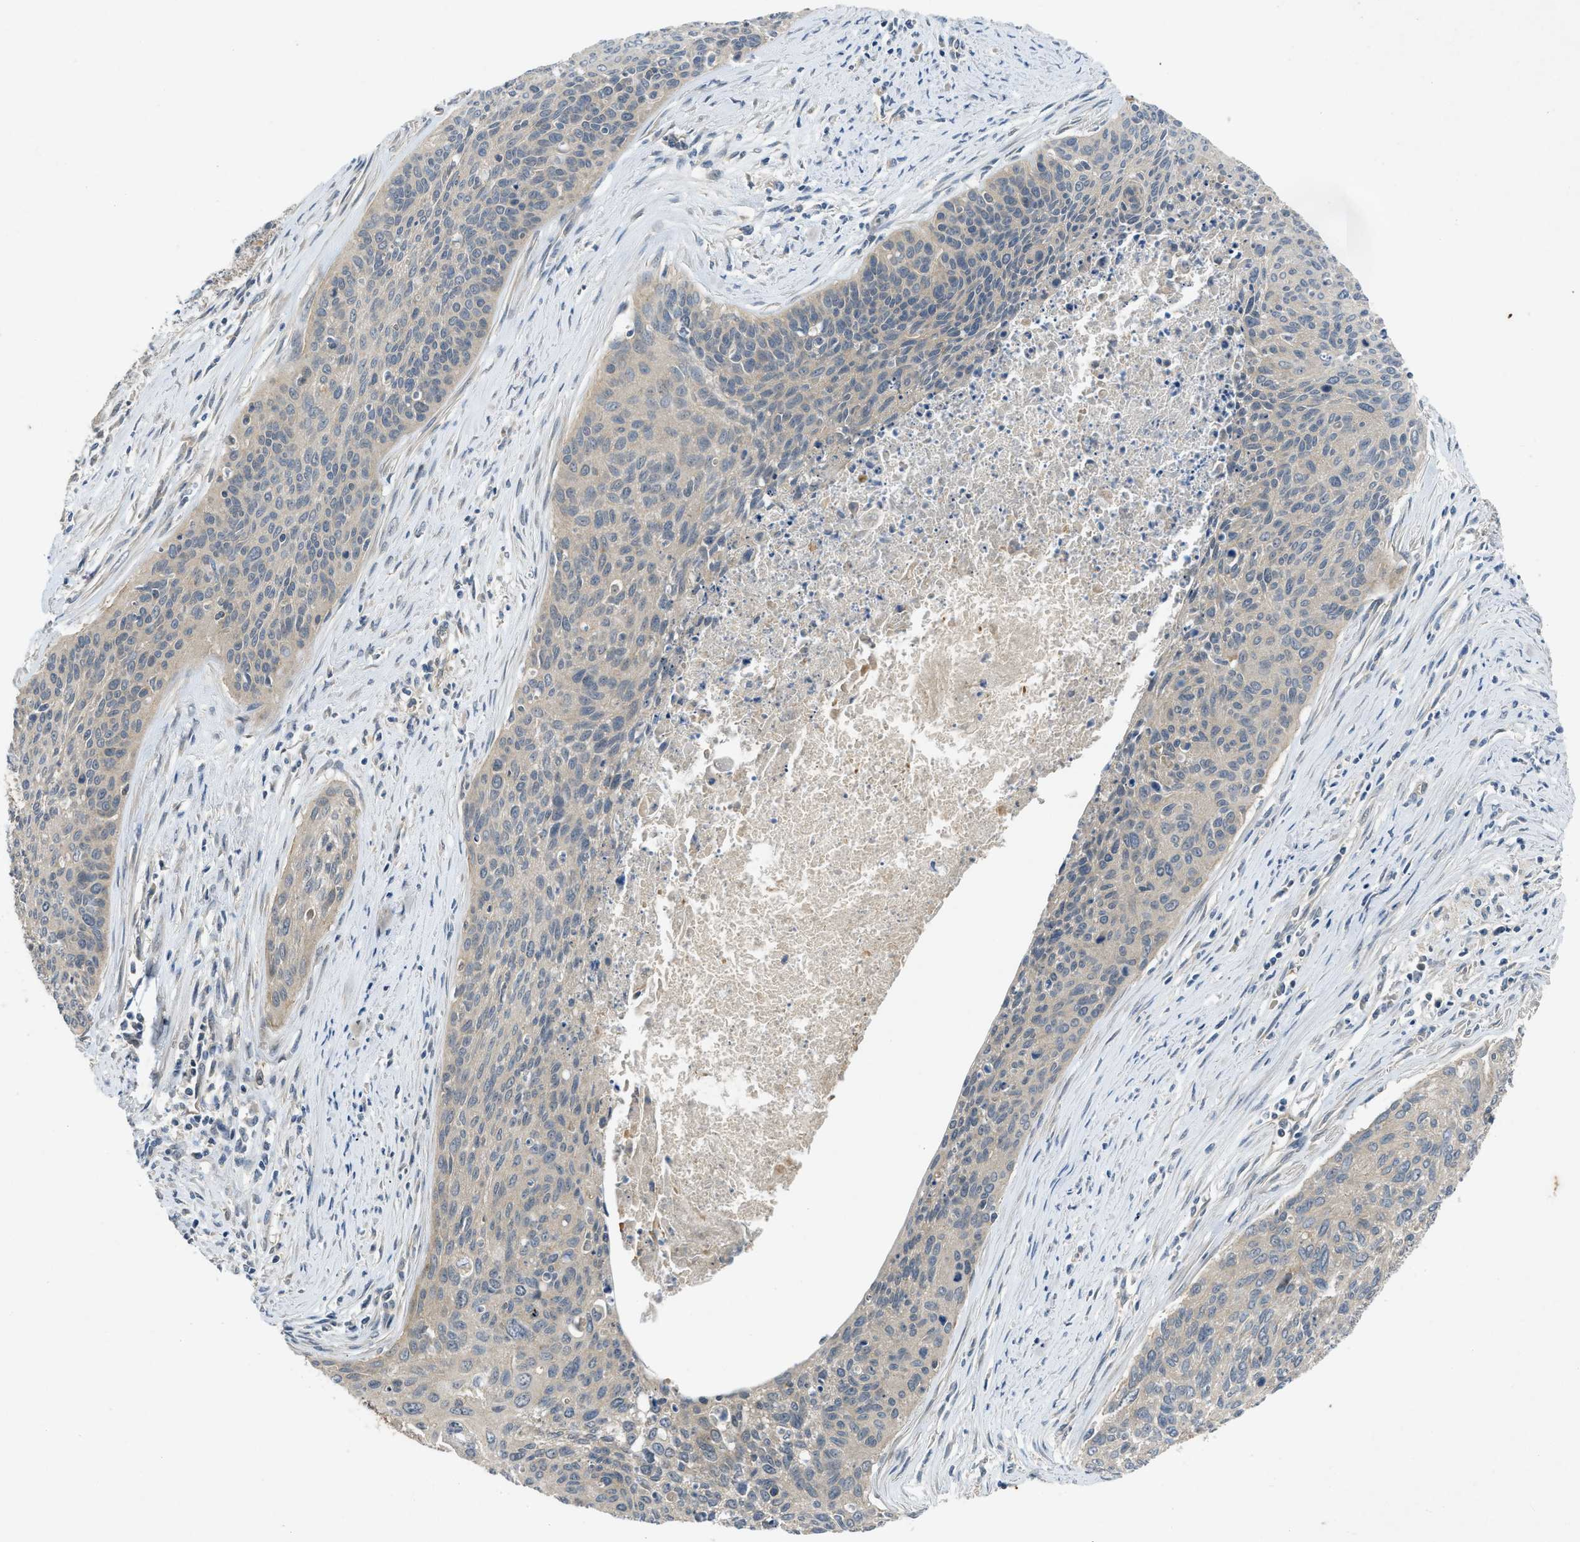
{"staining": {"intensity": "negative", "quantity": "none", "location": "none"}, "tissue": "cervical cancer", "cell_type": "Tumor cells", "image_type": "cancer", "snomed": [{"axis": "morphology", "description": "Squamous cell carcinoma, NOS"}, {"axis": "topography", "description": "Cervix"}], "caption": "An image of human cervical cancer is negative for staining in tumor cells.", "gene": "PPP3CA", "patient": {"sex": "female", "age": 55}}